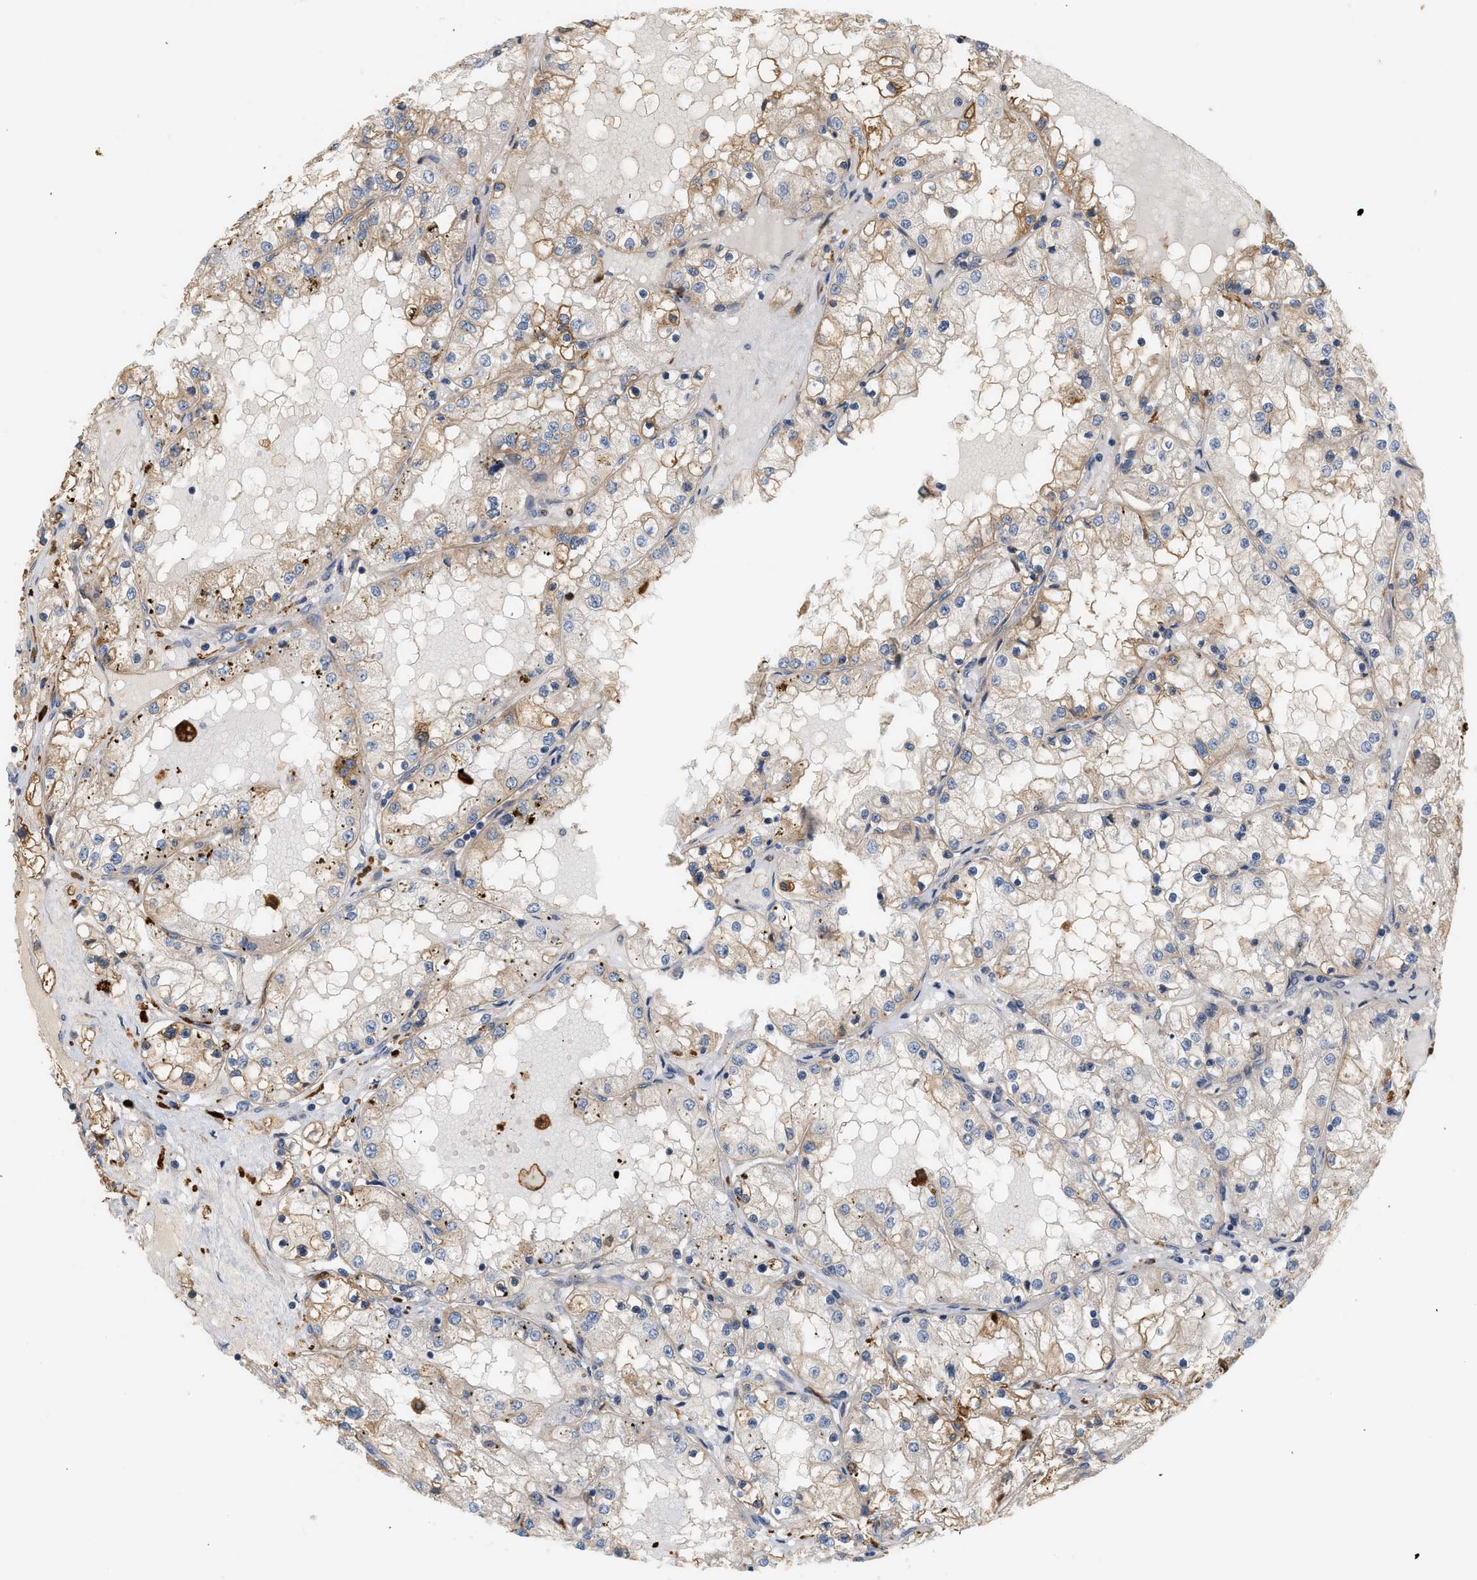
{"staining": {"intensity": "weak", "quantity": "25%-75%", "location": "cytoplasmic/membranous"}, "tissue": "renal cancer", "cell_type": "Tumor cells", "image_type": "cancer", "snomed": [{"axis": "morphology", "description": "Adenocarcinoma, NOS"}, {"axis": "topography", "description": "Kidney"}], "caption": "There is low levels of weak cytoplasmic/membranous positivity in tumor cells of adenocarcinoma (renal), as demonstrated by immunohistochemical staining (brown color).", "gene": "CTXN1", "patient": {"sex": "male", "age": 68}}